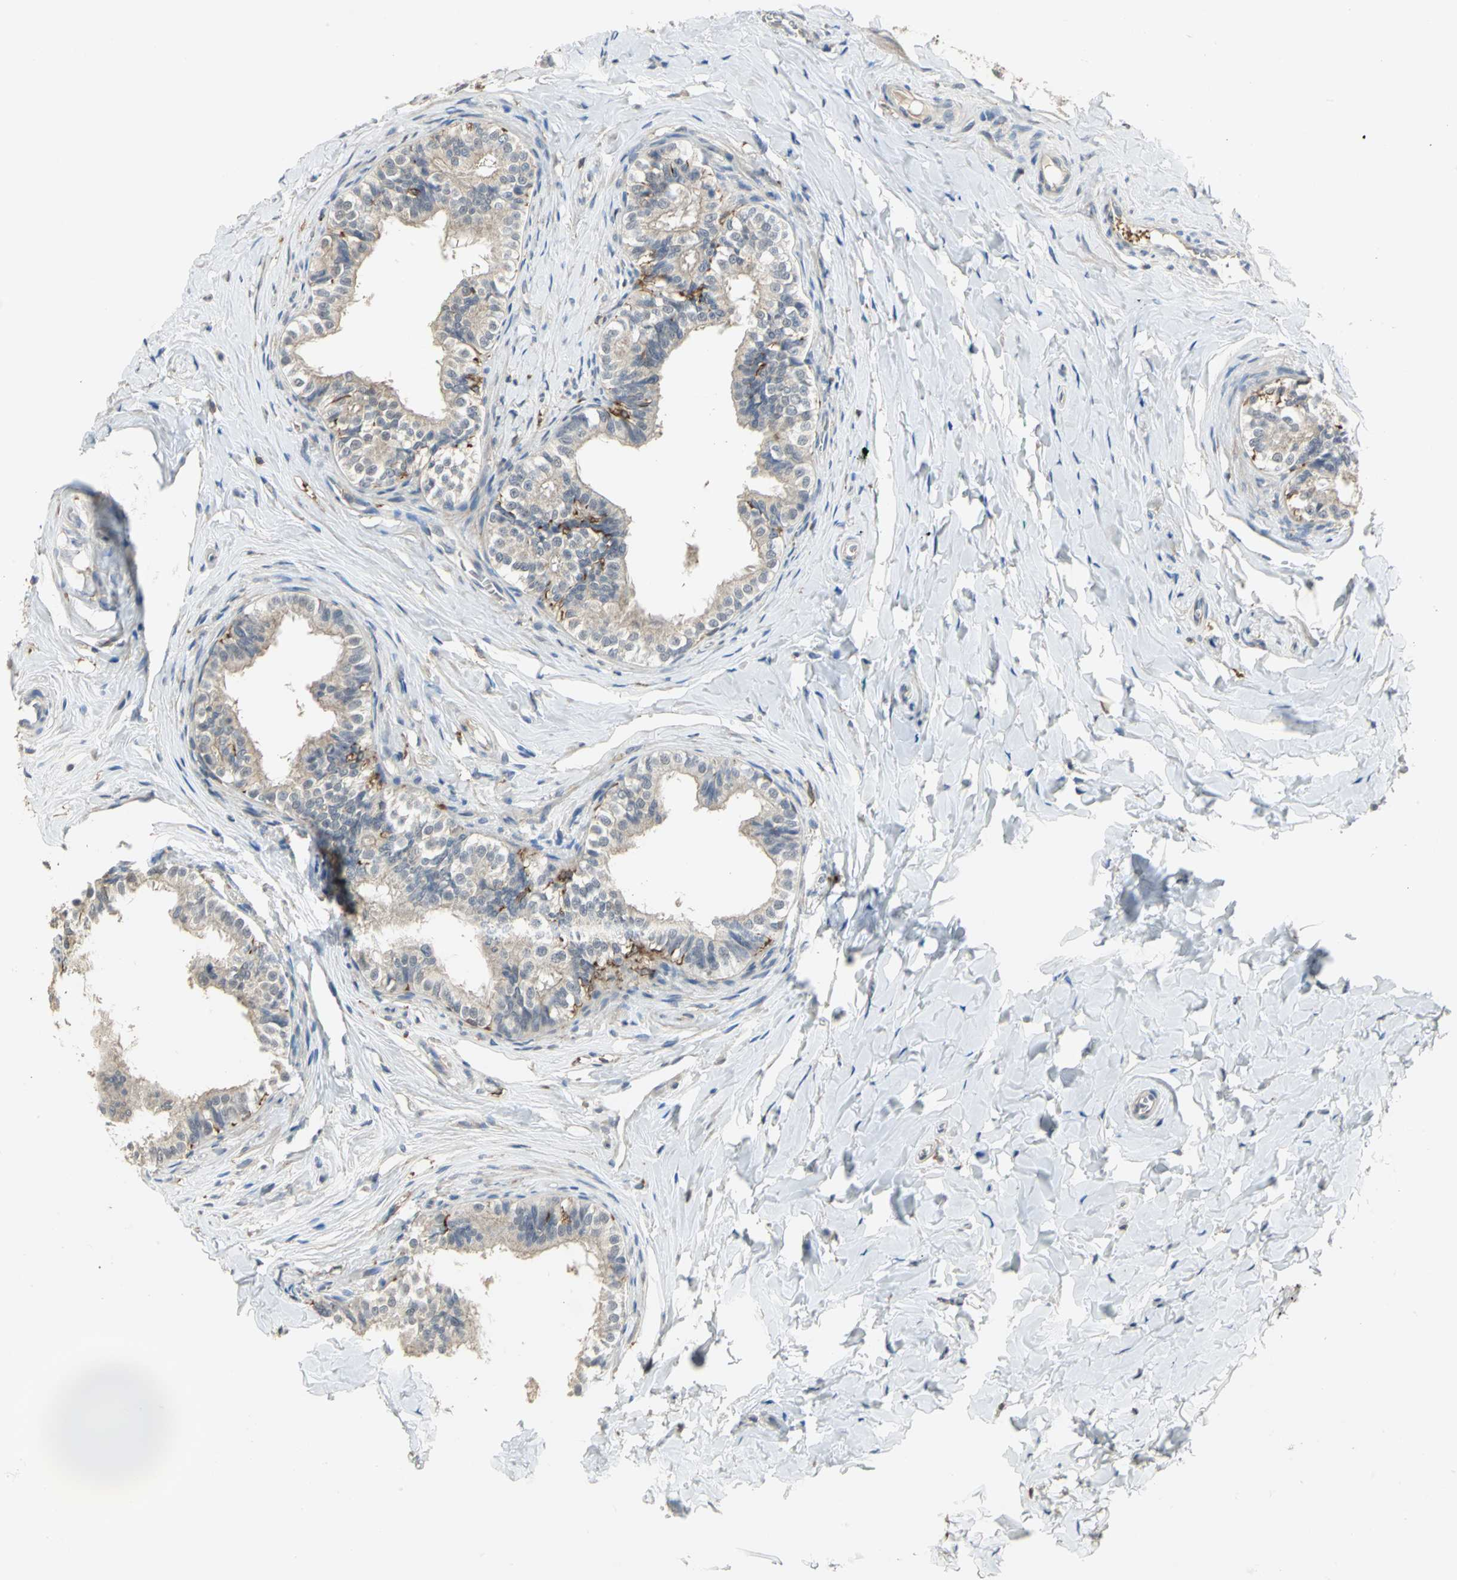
{"staining": {"intensity": "weak", "quantity": ">75%", "location": "cytoplasmic/membranous"}, "tissue": "epididymis", "cell_type": "Glandular cells", "image_type": "normal", "snomed": [{"axis": "morphology", "description": "Normal tissue, NOS"}, {"axis": "topography", "description": "Soft tissue"}, {"axis": "topography", "description": "Epididymis"}], "caption": "Immunohistochemistry staining of benign epididymis, which shows low levels of weak cytoplasmic/membranous expression in about >75% of glandular cells indicating weak cytoplasmic/membranous protein staining. The staining was performed using DAB (3,3'-diaminobenzidine) (brown) for protein detection and nuclei were counterstained in hematoxylin (blue).", "gene": "SKAP2", "patient": {"sex": "male", "age": 26}}